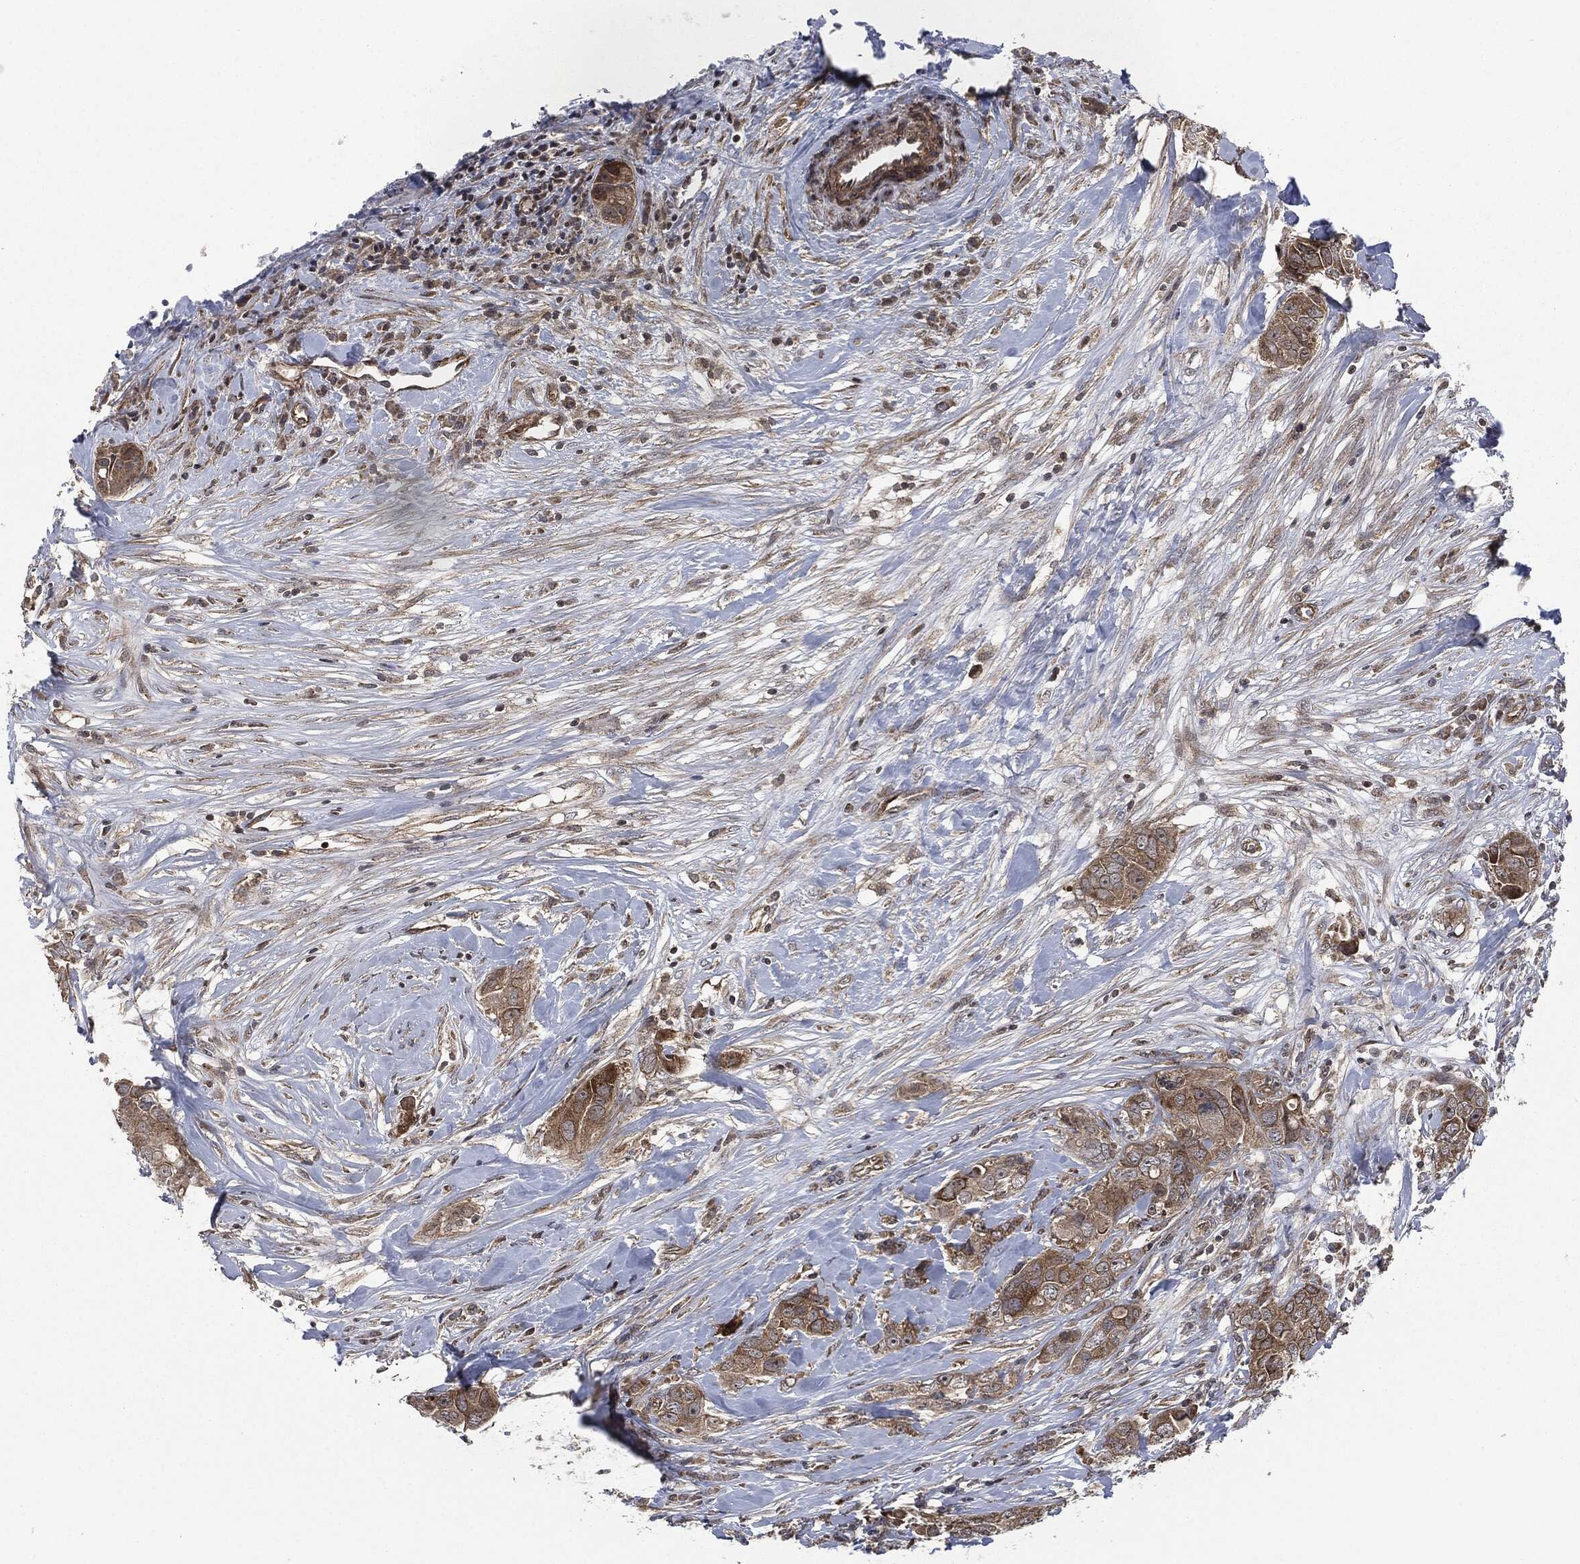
{"staining": {"intensity": "moderate", "quantity": ">75%", "location": "cytoplasmic/membranous"}, "tissue": "breast cancer", "cell_type": "Tumor cells", "image_type": "cancer", "snomed": [{"axis": "morphology", "description": "Duct carcinoma"}, {"axis": "topography", "description": "Breast"}], "caption": "IHC image of neoplastic tissue: breast cancer (intraductal carcinoma) stained using IHC demonstrates medium levels of moderate protein expression localized specifically in the cytoplasmic/membranous of tumor cells, appearing as a cytoplasmic/membranous brown color.", "gene": "HRAS", "patient": {"sex": "female", "age": 43}}